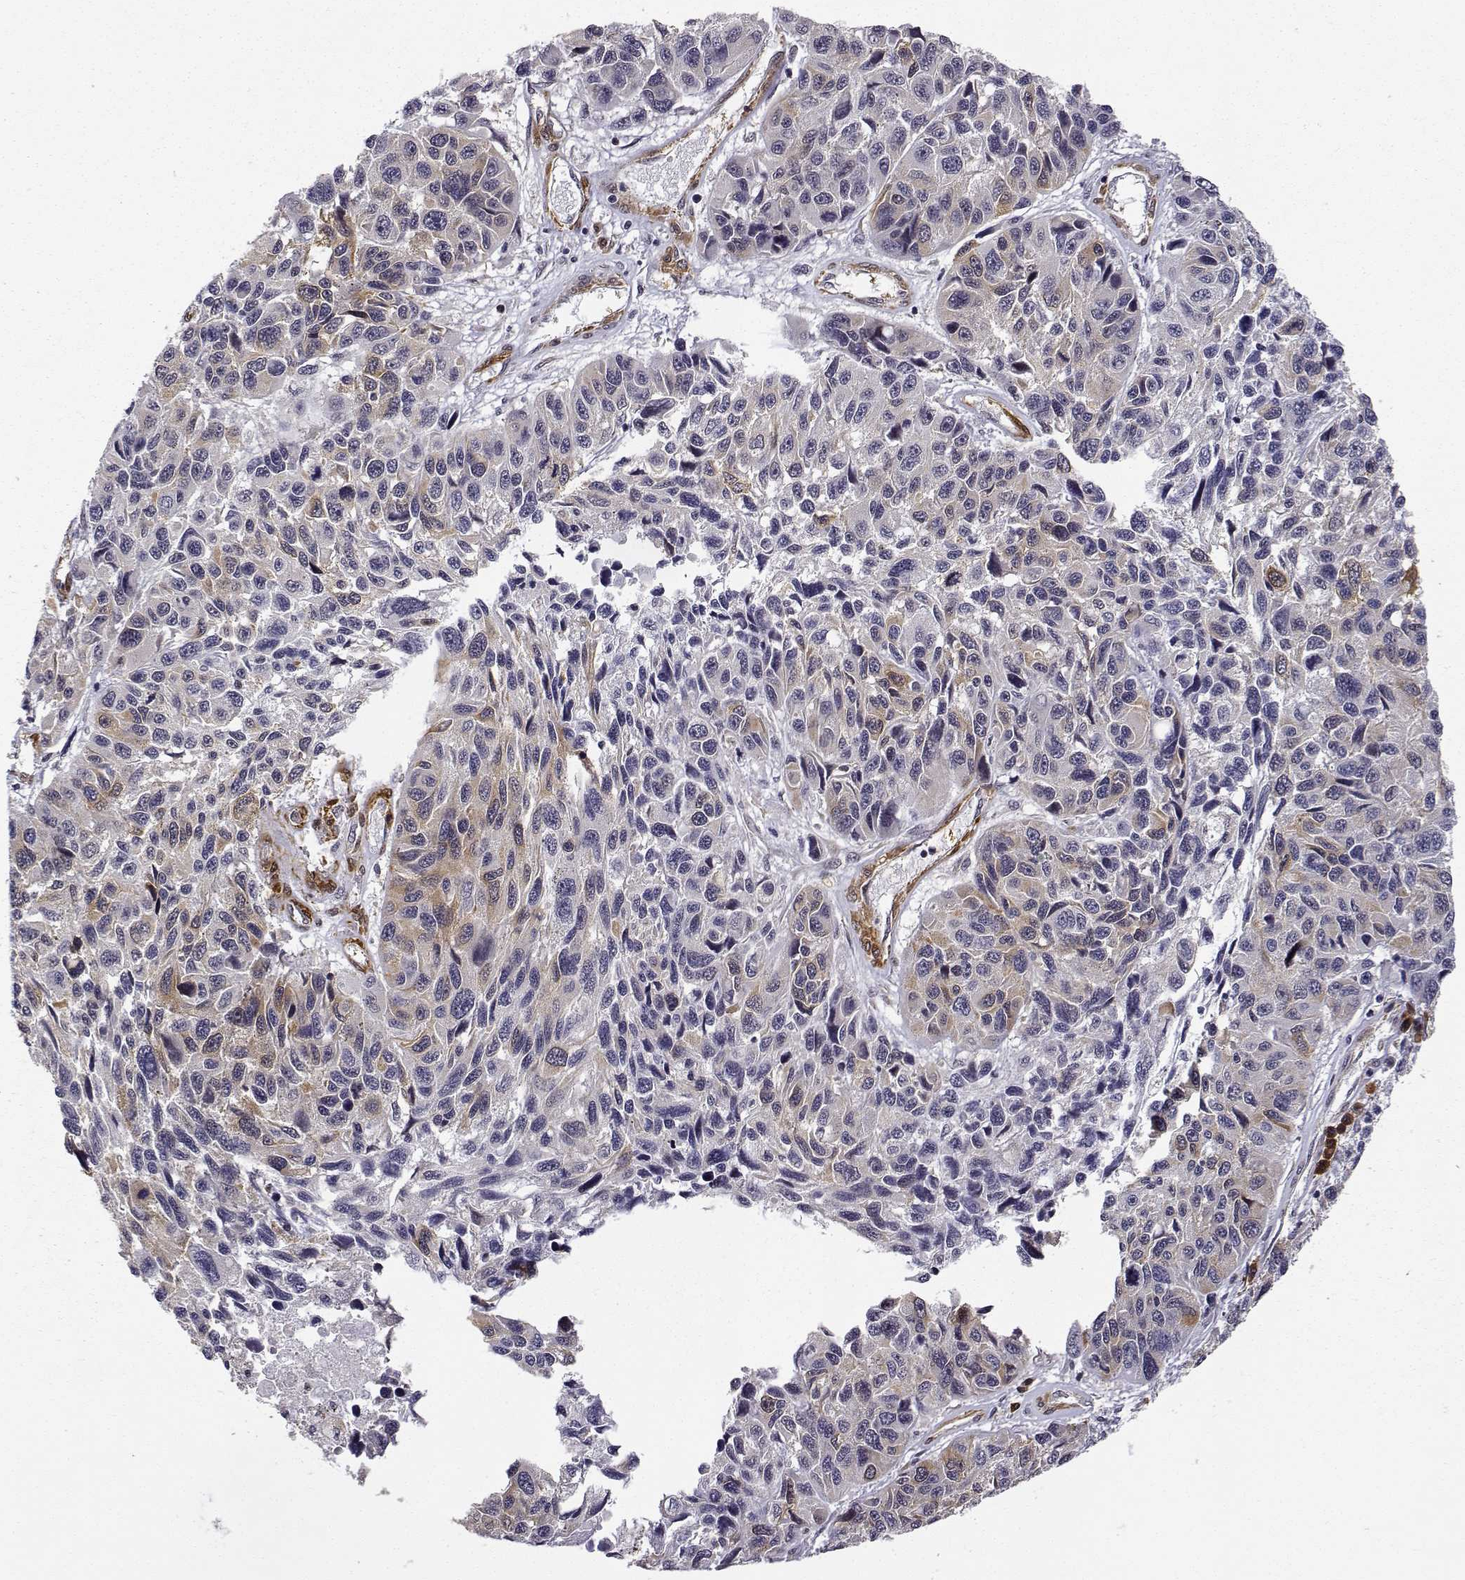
{"staining": {"intensity": "weak", "quantity": "<25%", "location": "cytoplasmic/membranous"}, "tissue": "melanoma", "cell_type": "Tumor cells", "image_type": "cancer", "snomed": [{"axis": "morphology", "description": "Malignant melanoma, NOS"}, {"axis": "topography", "description": "Skin"}], "caption": "The image displays no significant staining in tumor cells of malignant melanoma.", "gene": "PHGDH", "patient": {"sex": "male", "age": 53}}